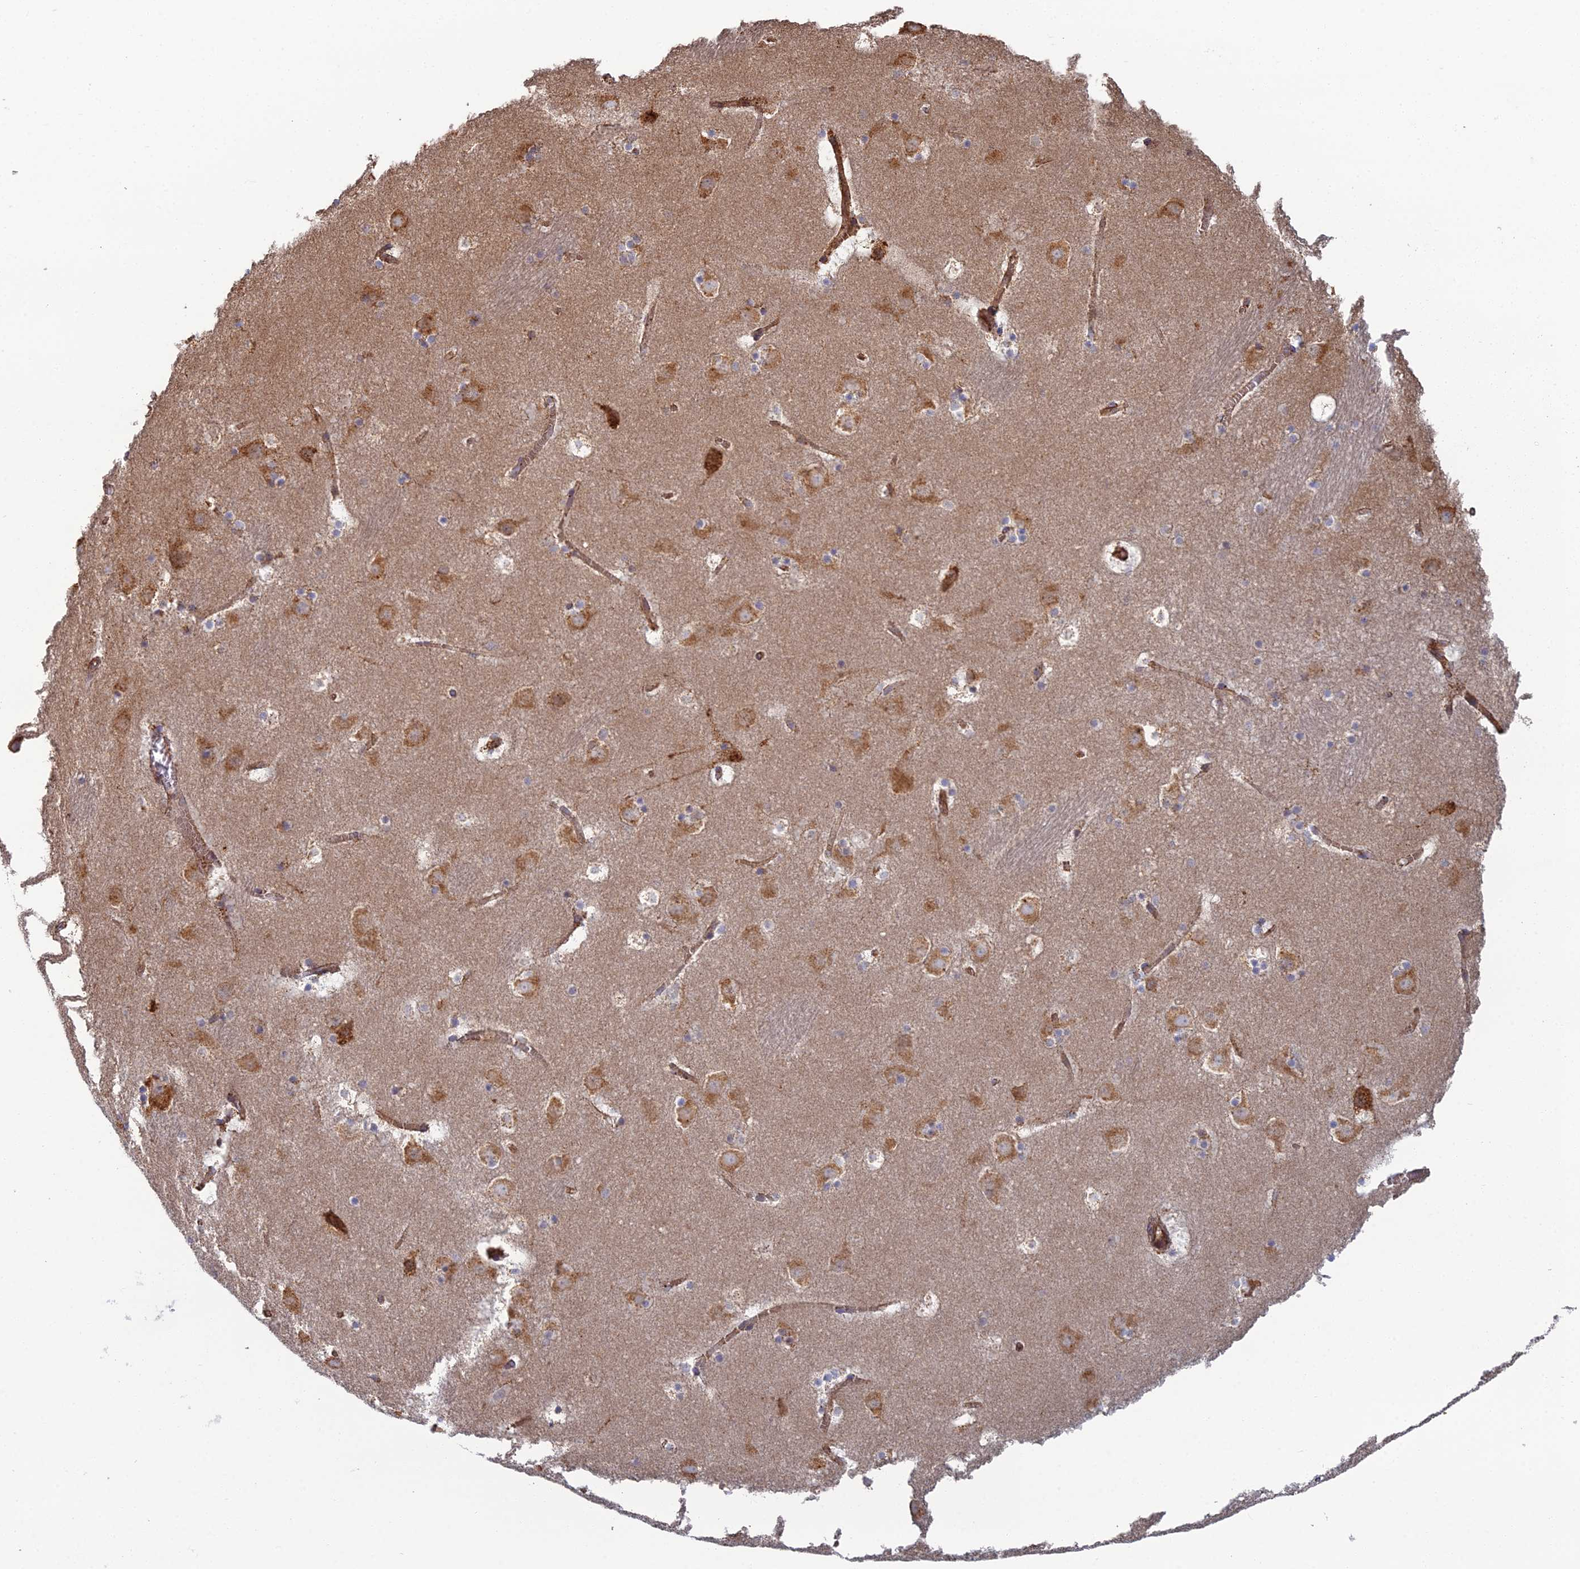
{"staining": {"intensity": "negative", "quantity": "none", "location": "none"}, "tissue": "caudate", "cell_type": "Glial cells", "image_type": "normal", "snomed": [{"axis": "morphology", "description": "Normal tissue, NOS"}, {"axis": "topography", "description": "Lateral ventricle wall"}], "caption": "Glial cells show no significant protein positivity in unremarkable caudate.", "gene": "CLVS2", "patient": {"sex": "male", "age": 45}}